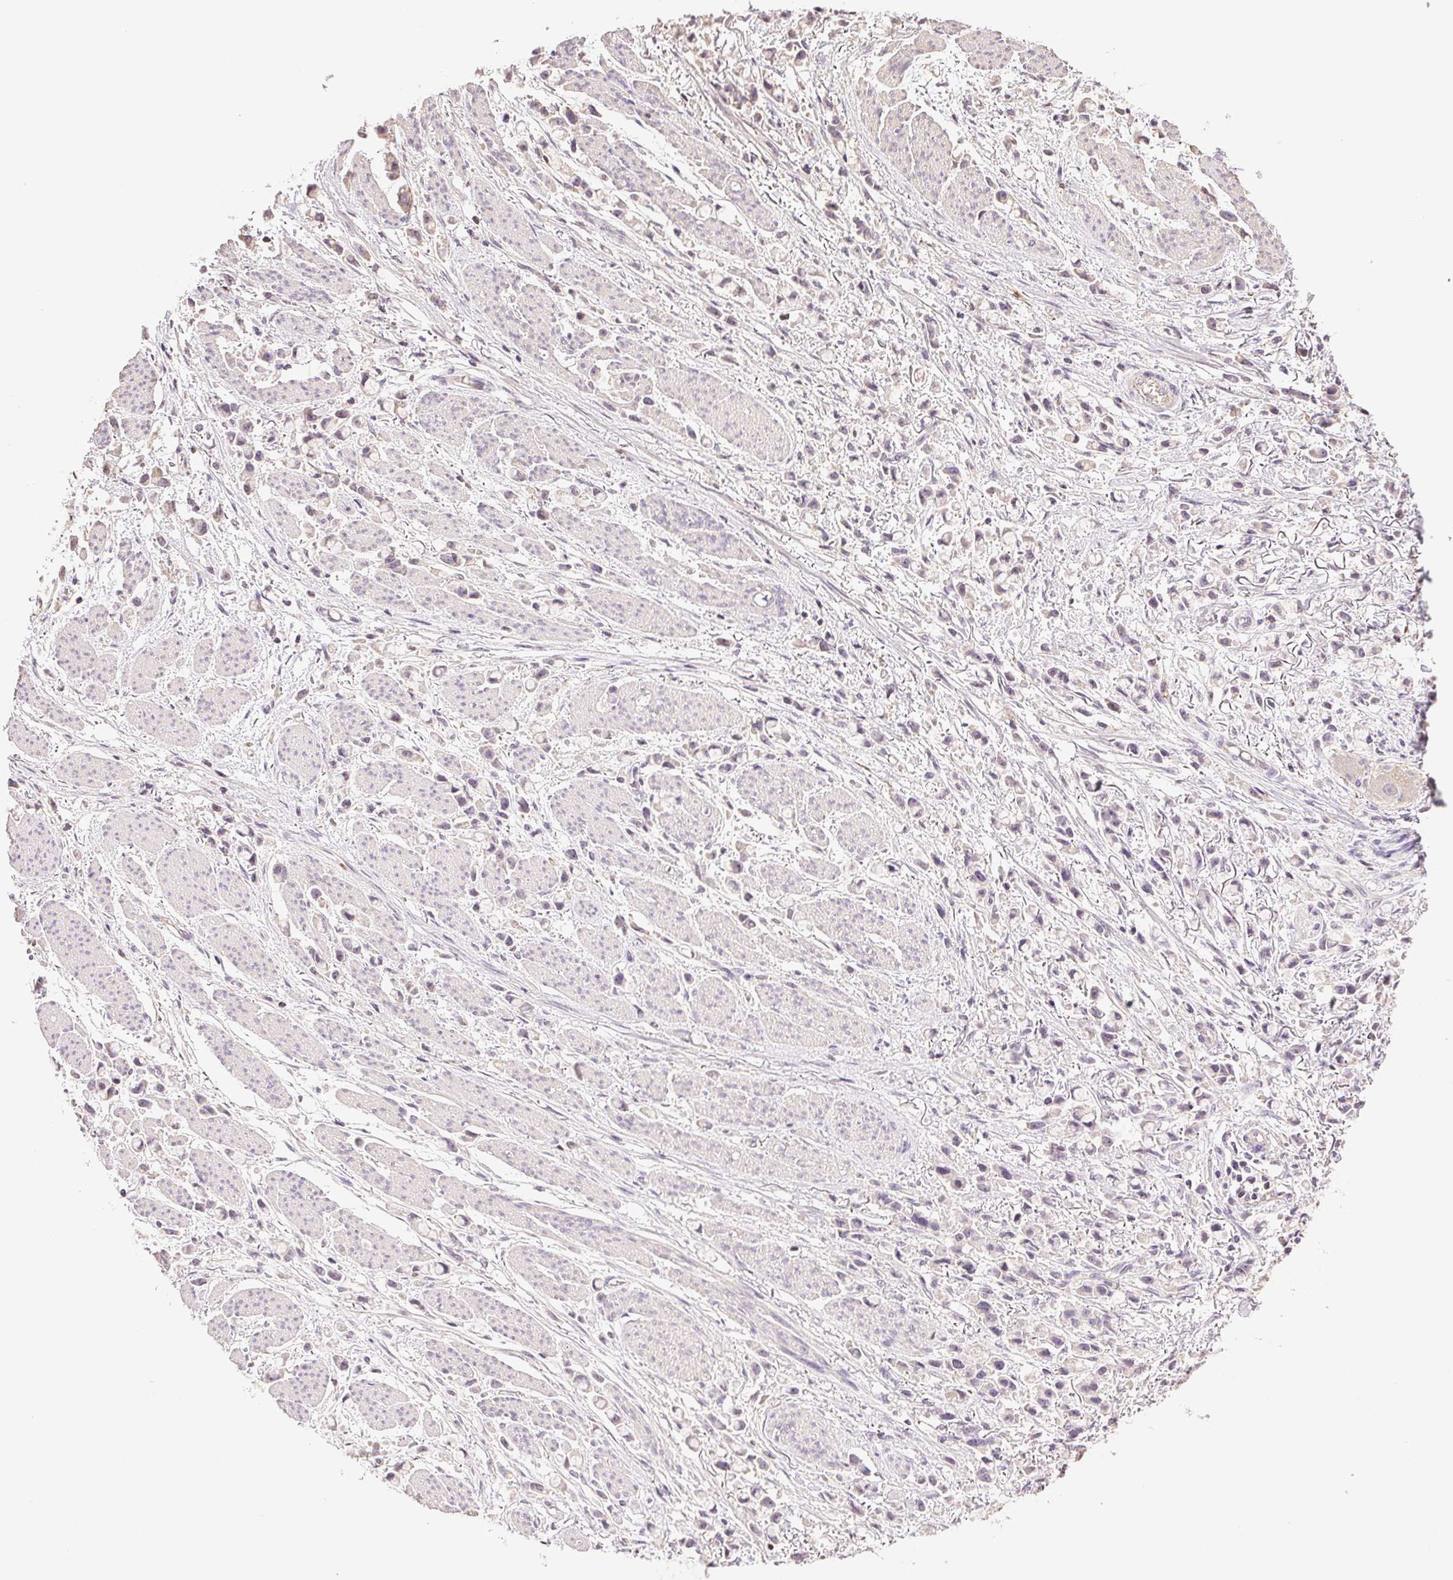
{"staining": {"intensity": "negative", "quantity": "none", "location": "none"}, "tissue": "stomach cancer", "cell_type": "Tumor cells", "image_type": "cancer", "snomed": [{"axis": "morphology", "description": "Adenocarcinoma, NOS"}, {"axis": "topography", "description": "Stomach"}], "caption": "Tumor cells show no significant protein staining in stomach cancer. (Brightfield microscopy of DAB immunohistochemistry at high magnification).", "gene": "TMEM253", "patient": {"sex": "female", "age": 81}}